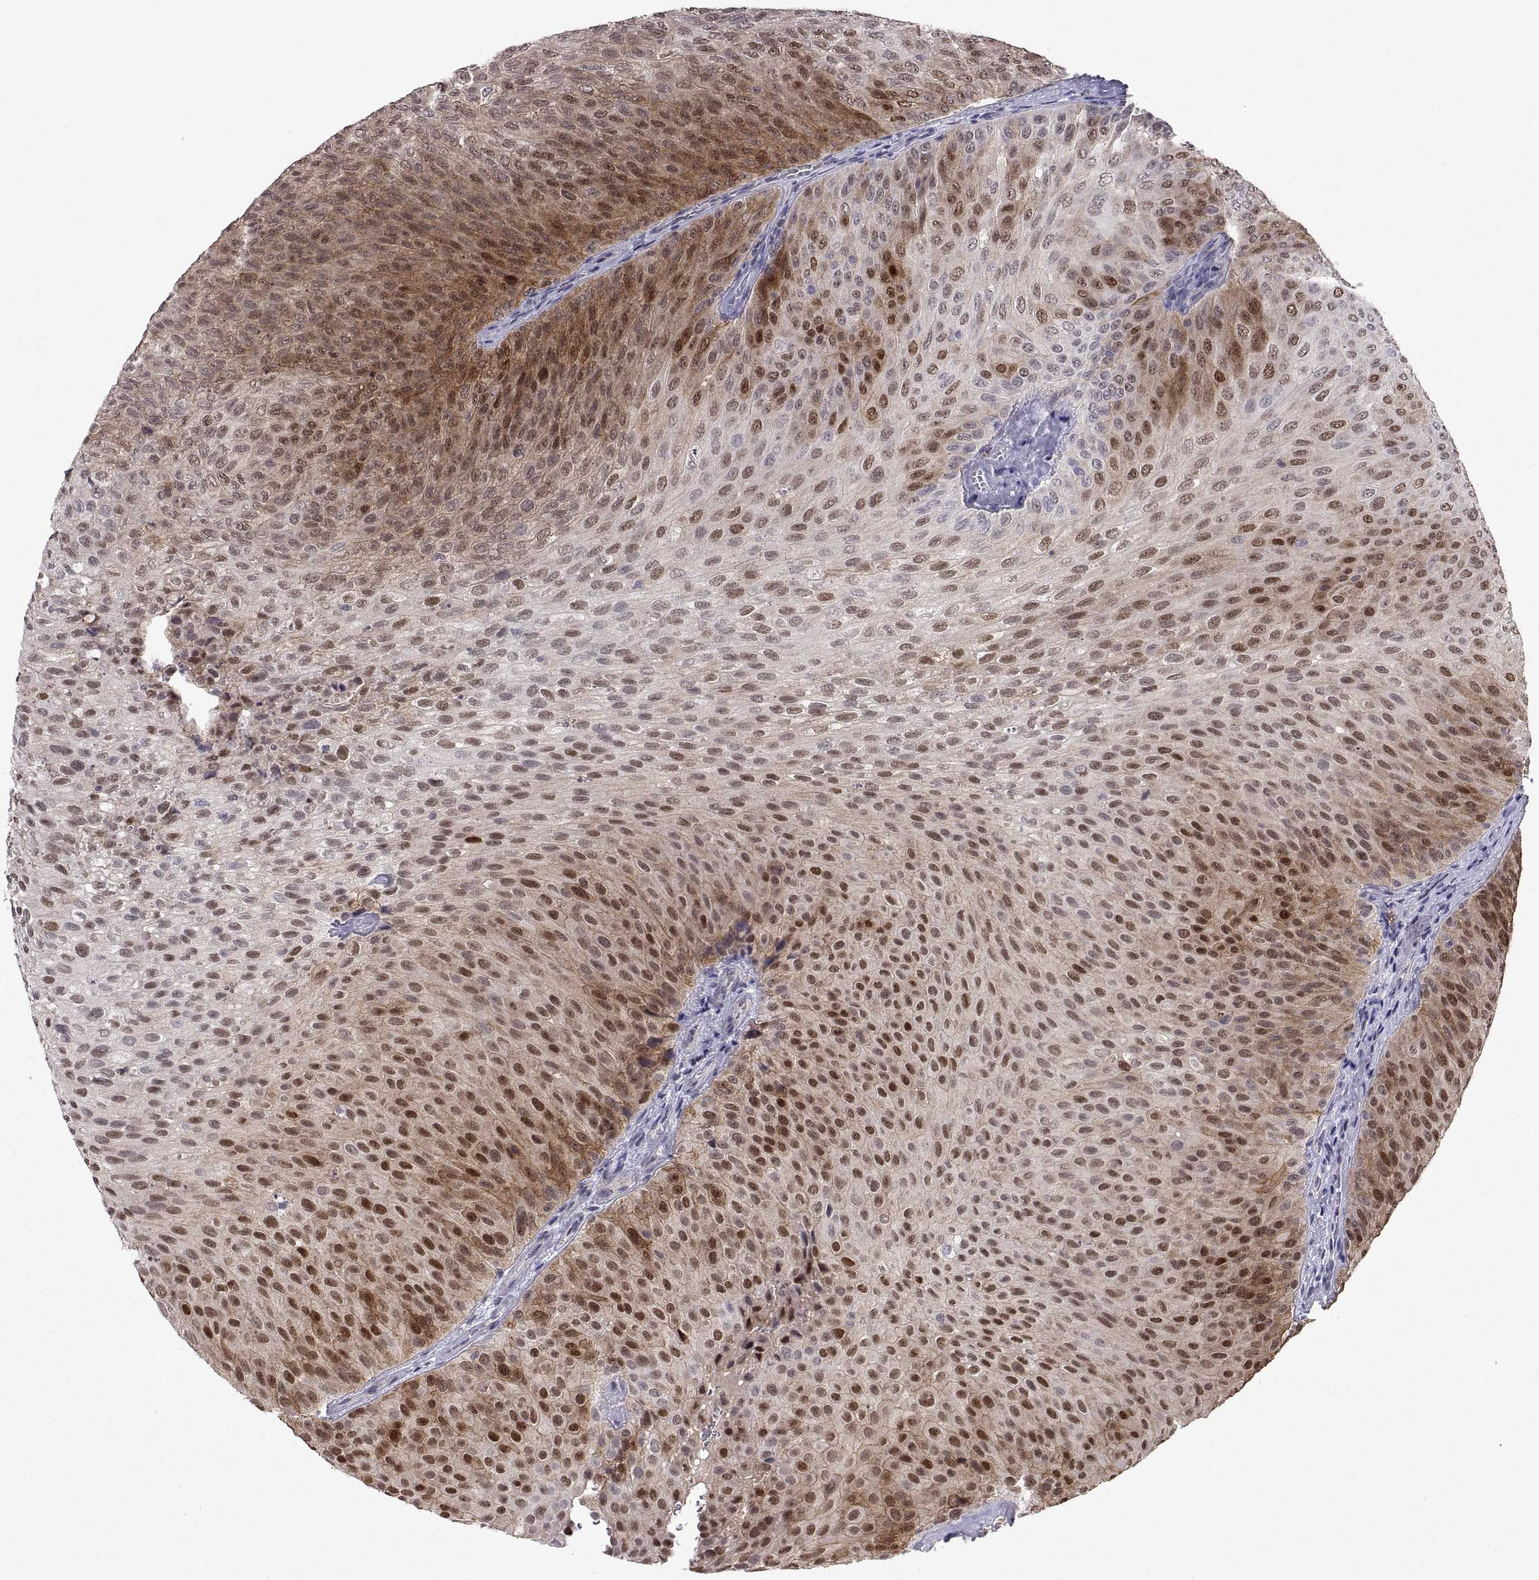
{"staining": {"intensity": "strong", "quantity": ">75%", "location": "cytoplasmic/membranous,nuclear"}, "tissue": "urothelial cancer", "cell_type": "Tumor cells", "image_type": "cancer", "snomed": [{"axis": "morphology", "description": "Urothelial carcinoma, Low grade"}, {"axis": "topography", "description": "Urinary bladder"}], "caption": "Tumor cells exhibit strong cytoplasmic/membranous and nuclear expression in about >75% of cells in urothelial cancer. The staining is performed using DAB brown chromogen to label protein expression. The nuclei are counter-stained blue using hematoxylin.", "gene": "PKP1", "patient": {"sex": "male", "age": 78}}